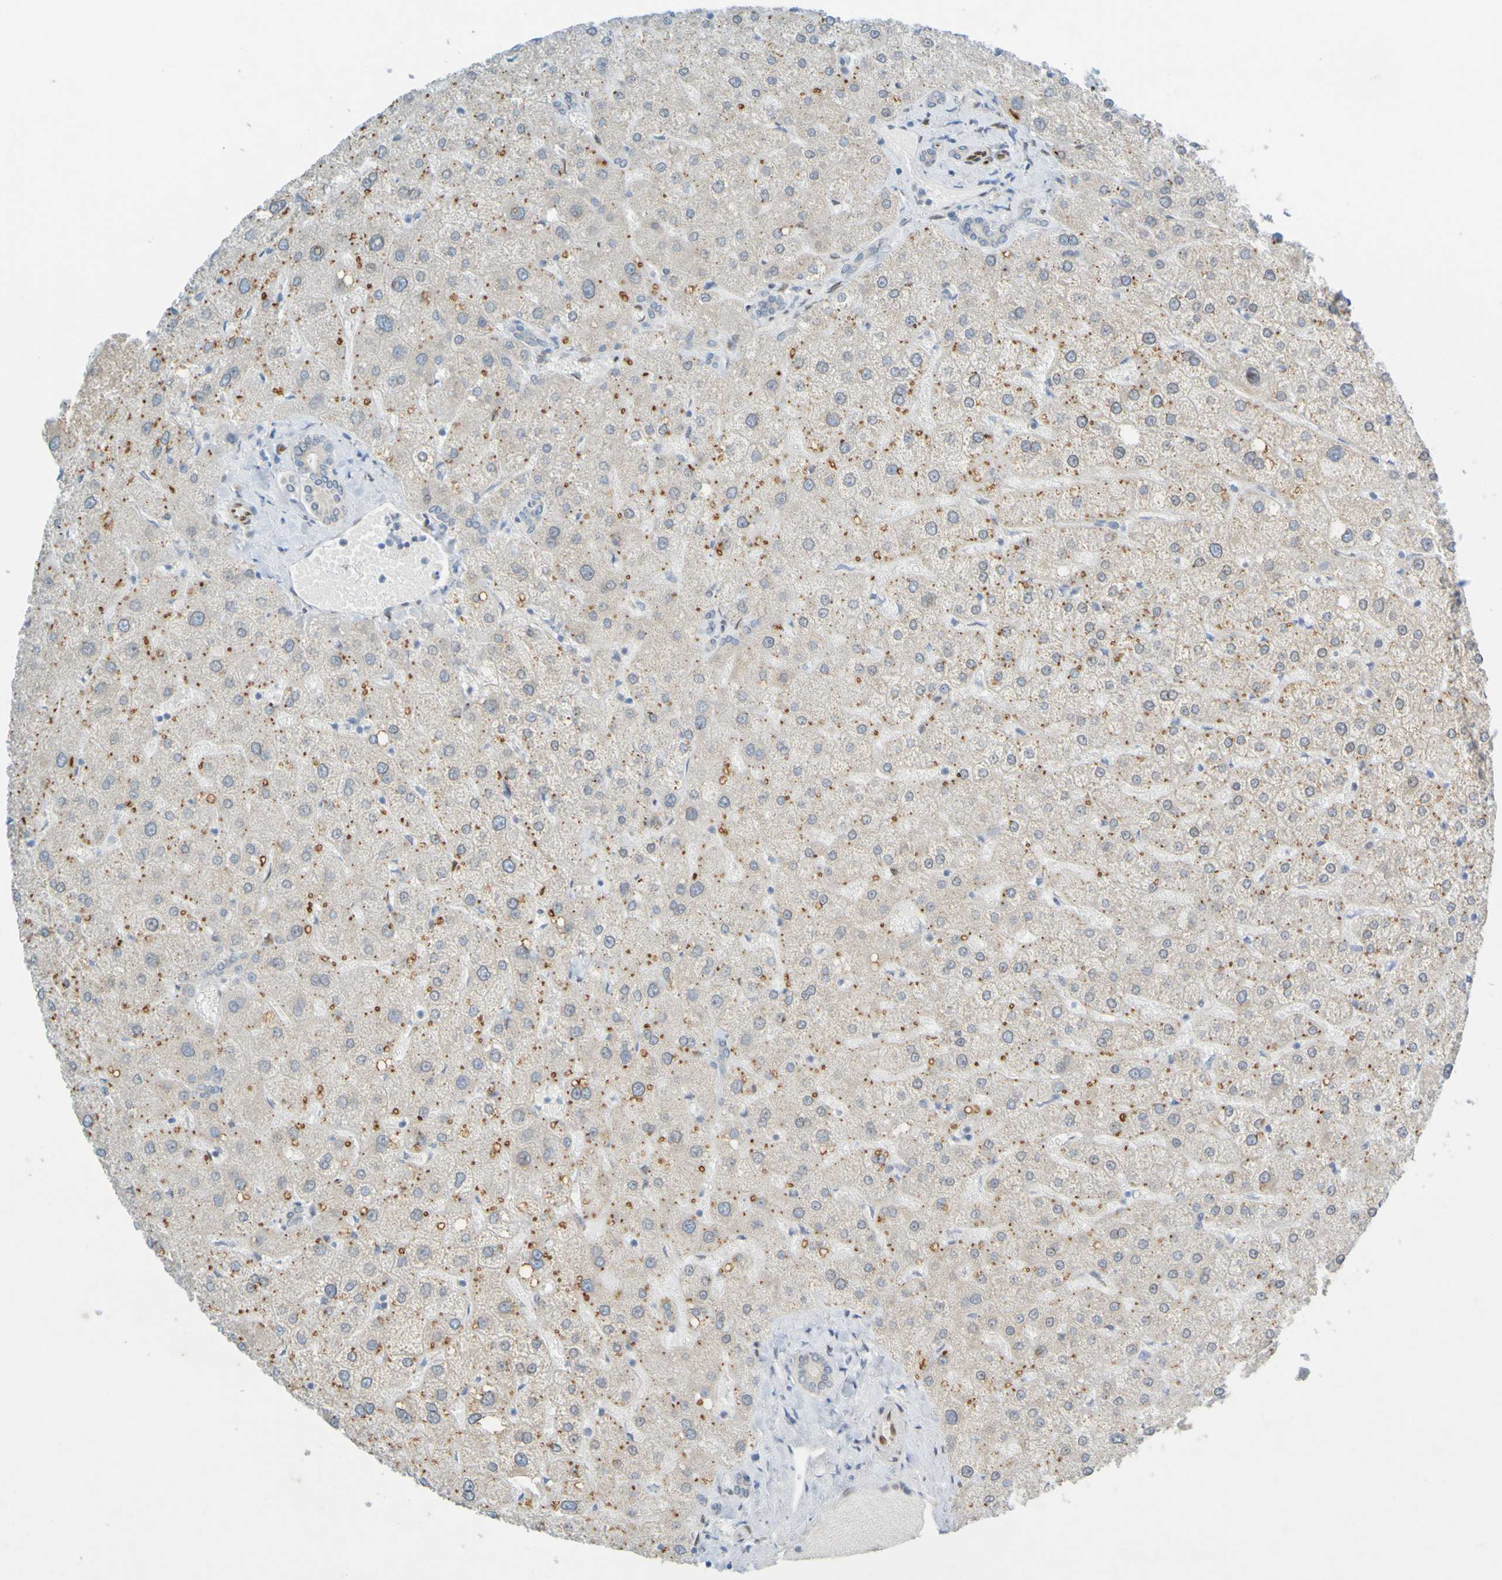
{"staining": {"intensity": "negative", "quantity": "none", "location": "none"}, "tissue": "liver", "cell_type": "Cholangiocytes", "image_type": "normal", "snomed": [{"axis": "morphology", "description": "Normal tissue, NOS"}, {"axis": "topography", "description": "Liver"}], "caption": "This is a micrograph of IHC staining of unremarkable liver, which shows no staining in cholangiocytes.", "gene": "MAG", "patient": {"sex": "male", "age": 73}}